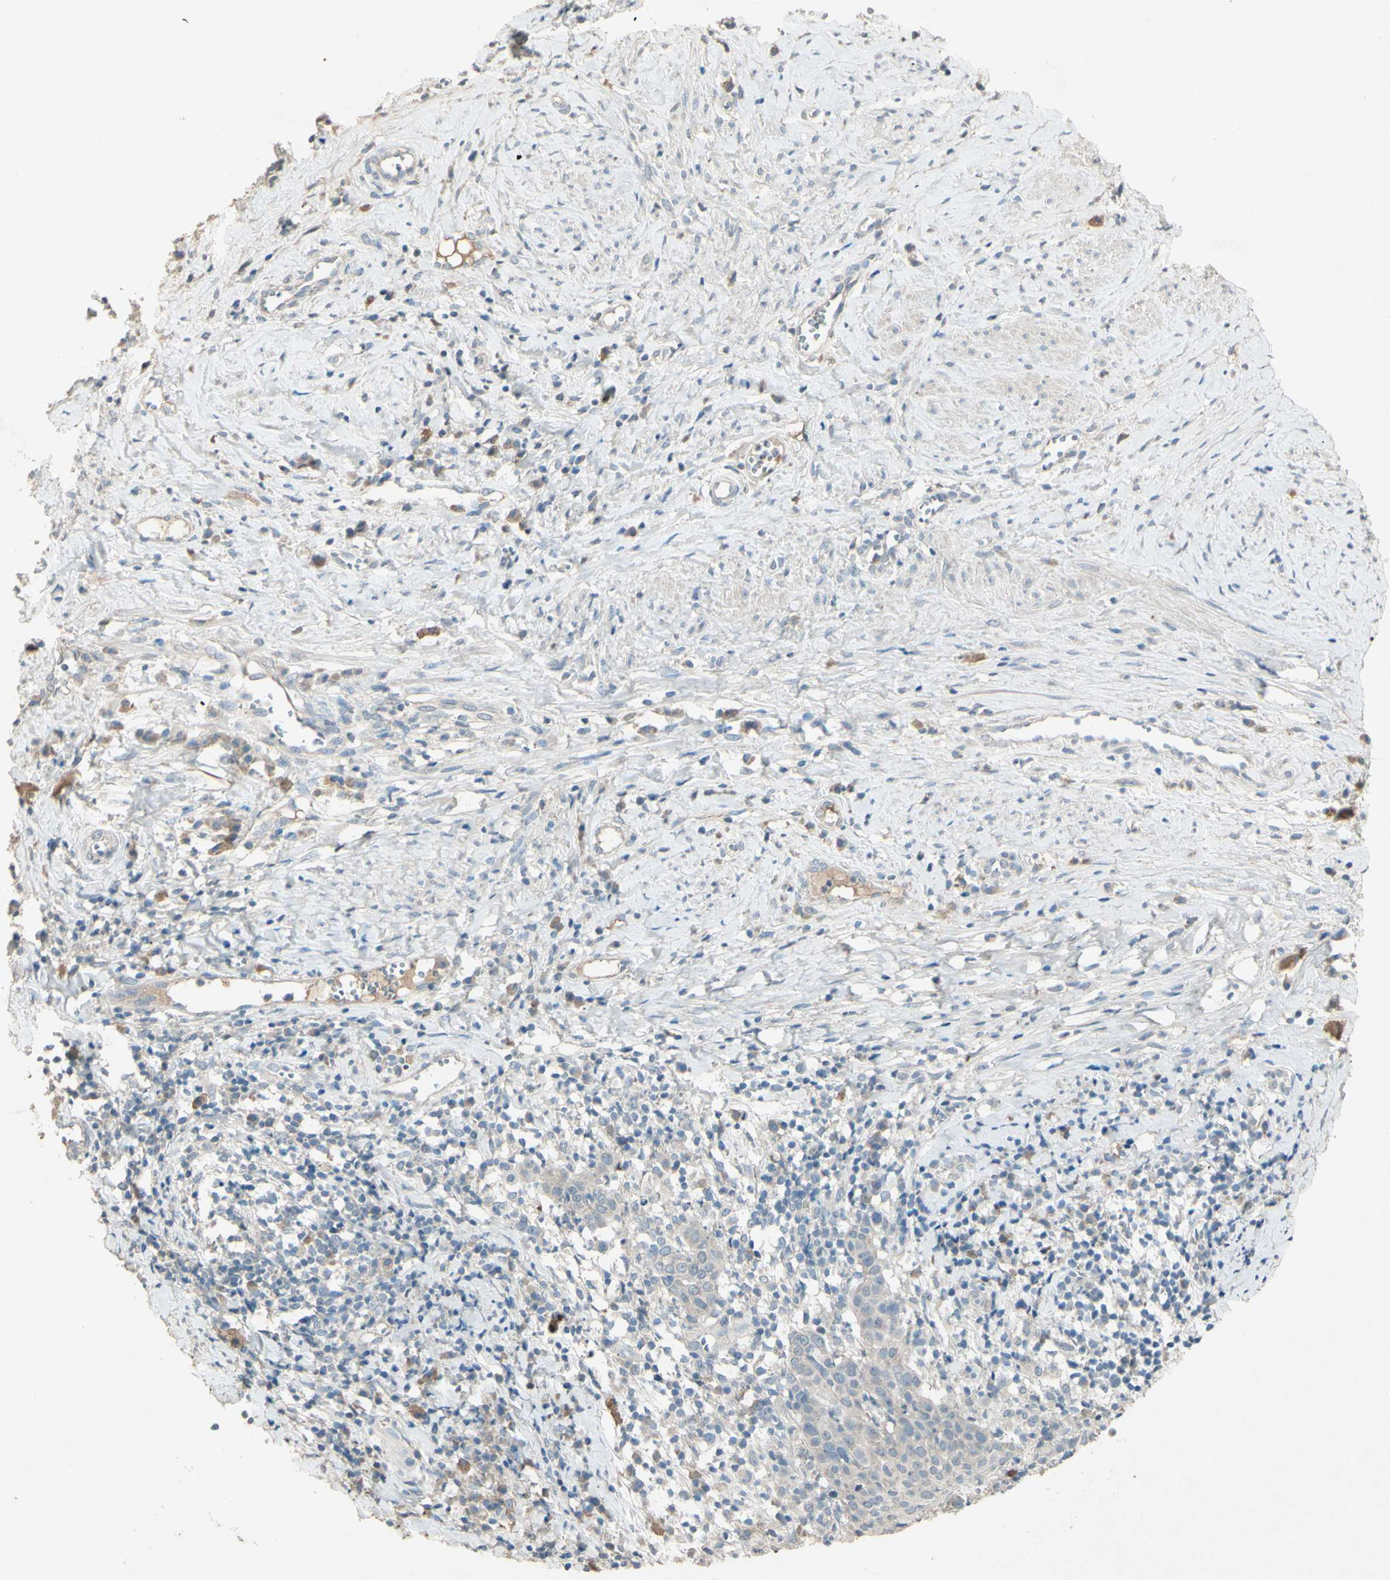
{"staining": {"intensity": "negative", "quantity": "none", "location": "none"}, "tissue": "cervical cancer", "cell_type": "Tumor cells", "image_type": "cancer", "snomed": [{"axis": "morphology", "description": "Squamous cell carcinoma, NOS"}, {"axis": "topography", "description": "Cervix"}], "caption": "Squamous cell carcinoma (cervical) was stained to show a protein in brown. There is no significant expression in tumor cells.", "gene": "TIMM21", "patient": {"sex": "female", "age": 40}}